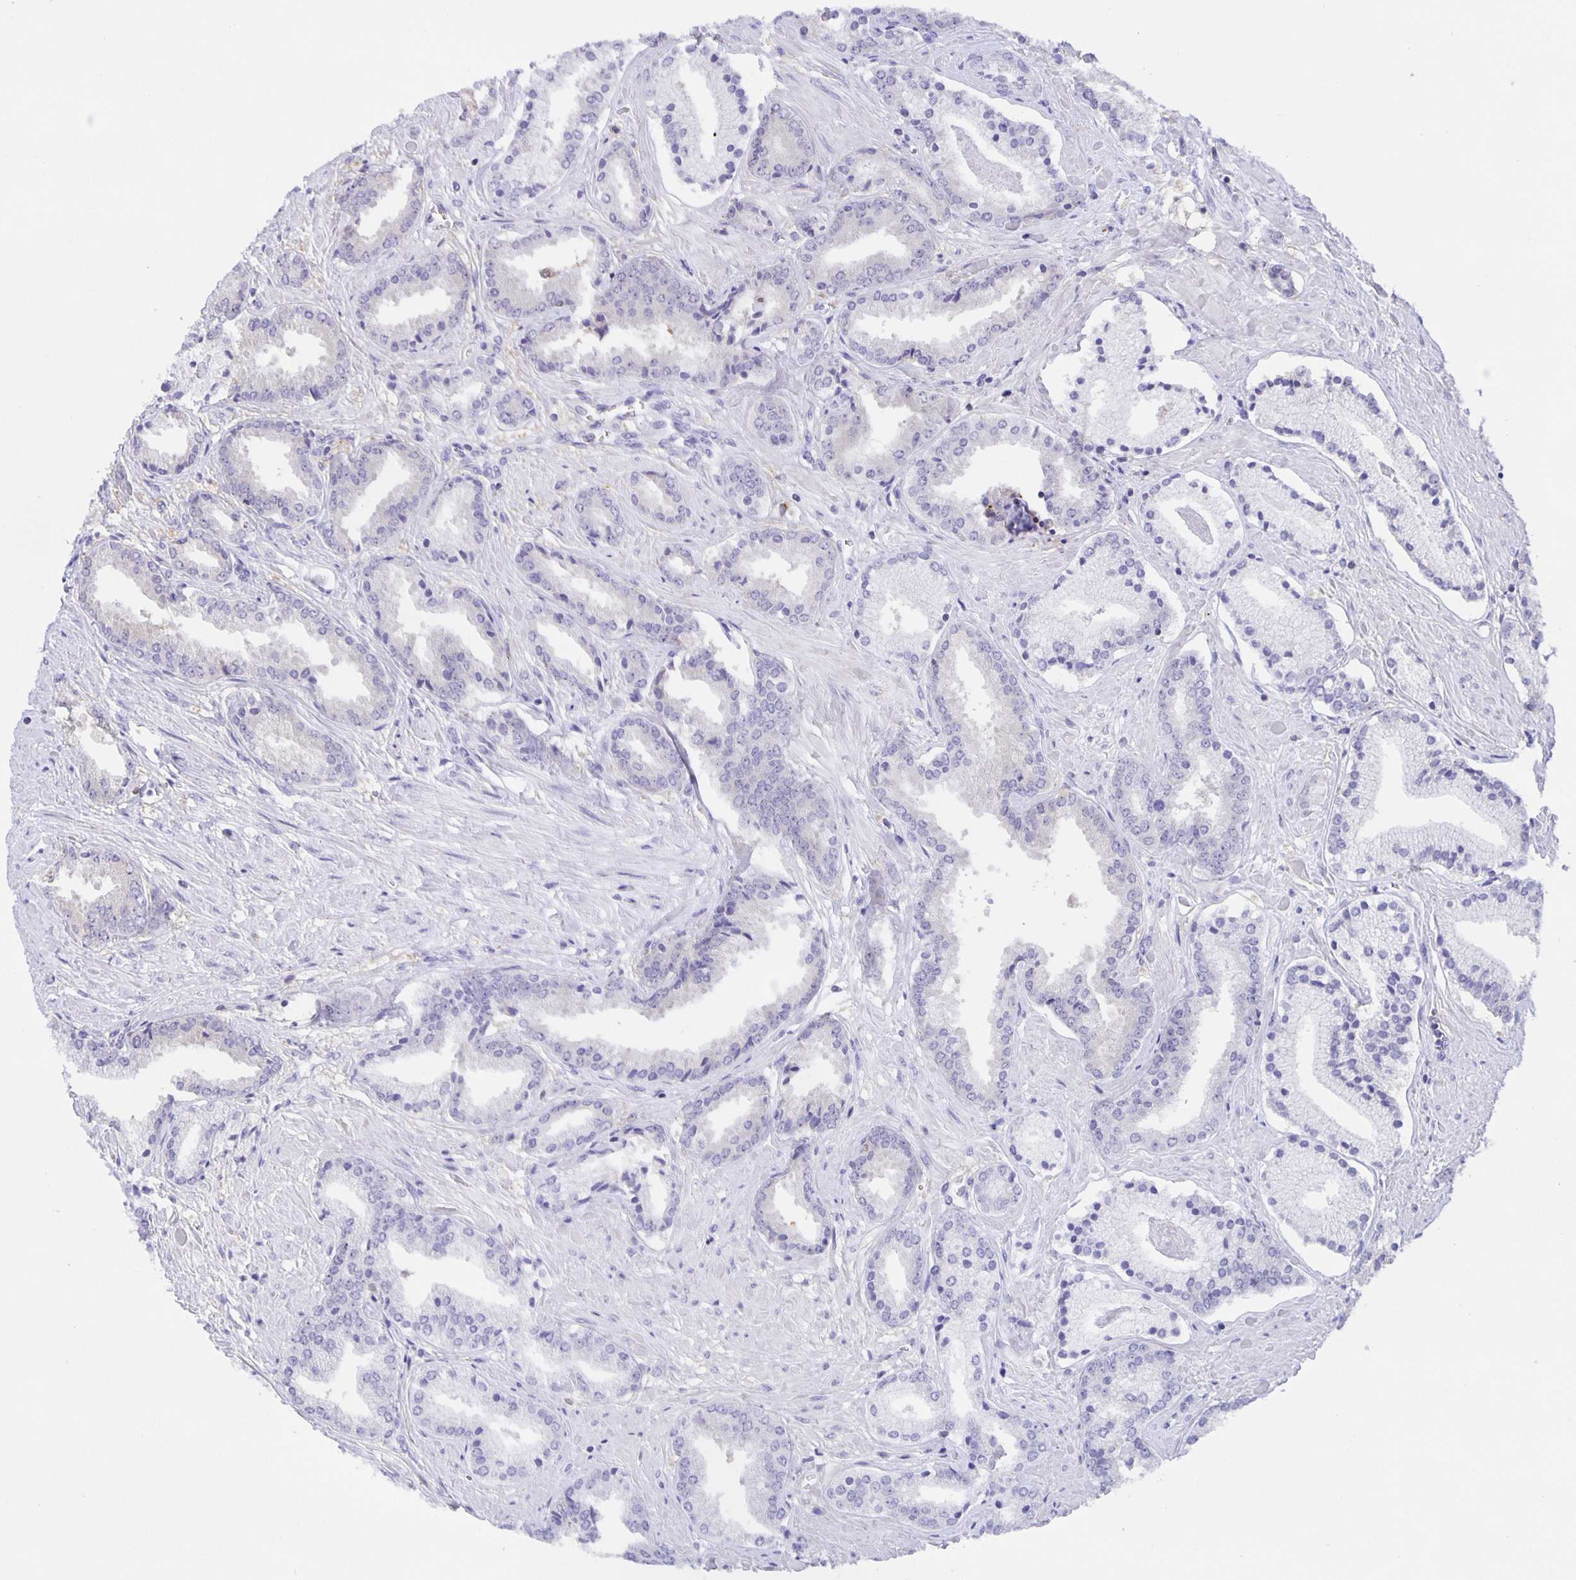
{"staining": {"intensity": "negative", "quantity": "none", "location": "none"}, "tissue": "prostate cancer", "cell_type": "Tumor cells", "image_type": "cancer", "snomed": [{"axis": "morphology", "description": "Adenocarcinoma, High grade"}, {"axis": "topography", "description": "Prostate"}], "caption": "There is no significant staining in tumor cells of prostate cancer. (DAB immunohistochemistry (IHC), high magnification).", "gene": "MARCHF6", "patient": {"sex": "male", "age": 56}}